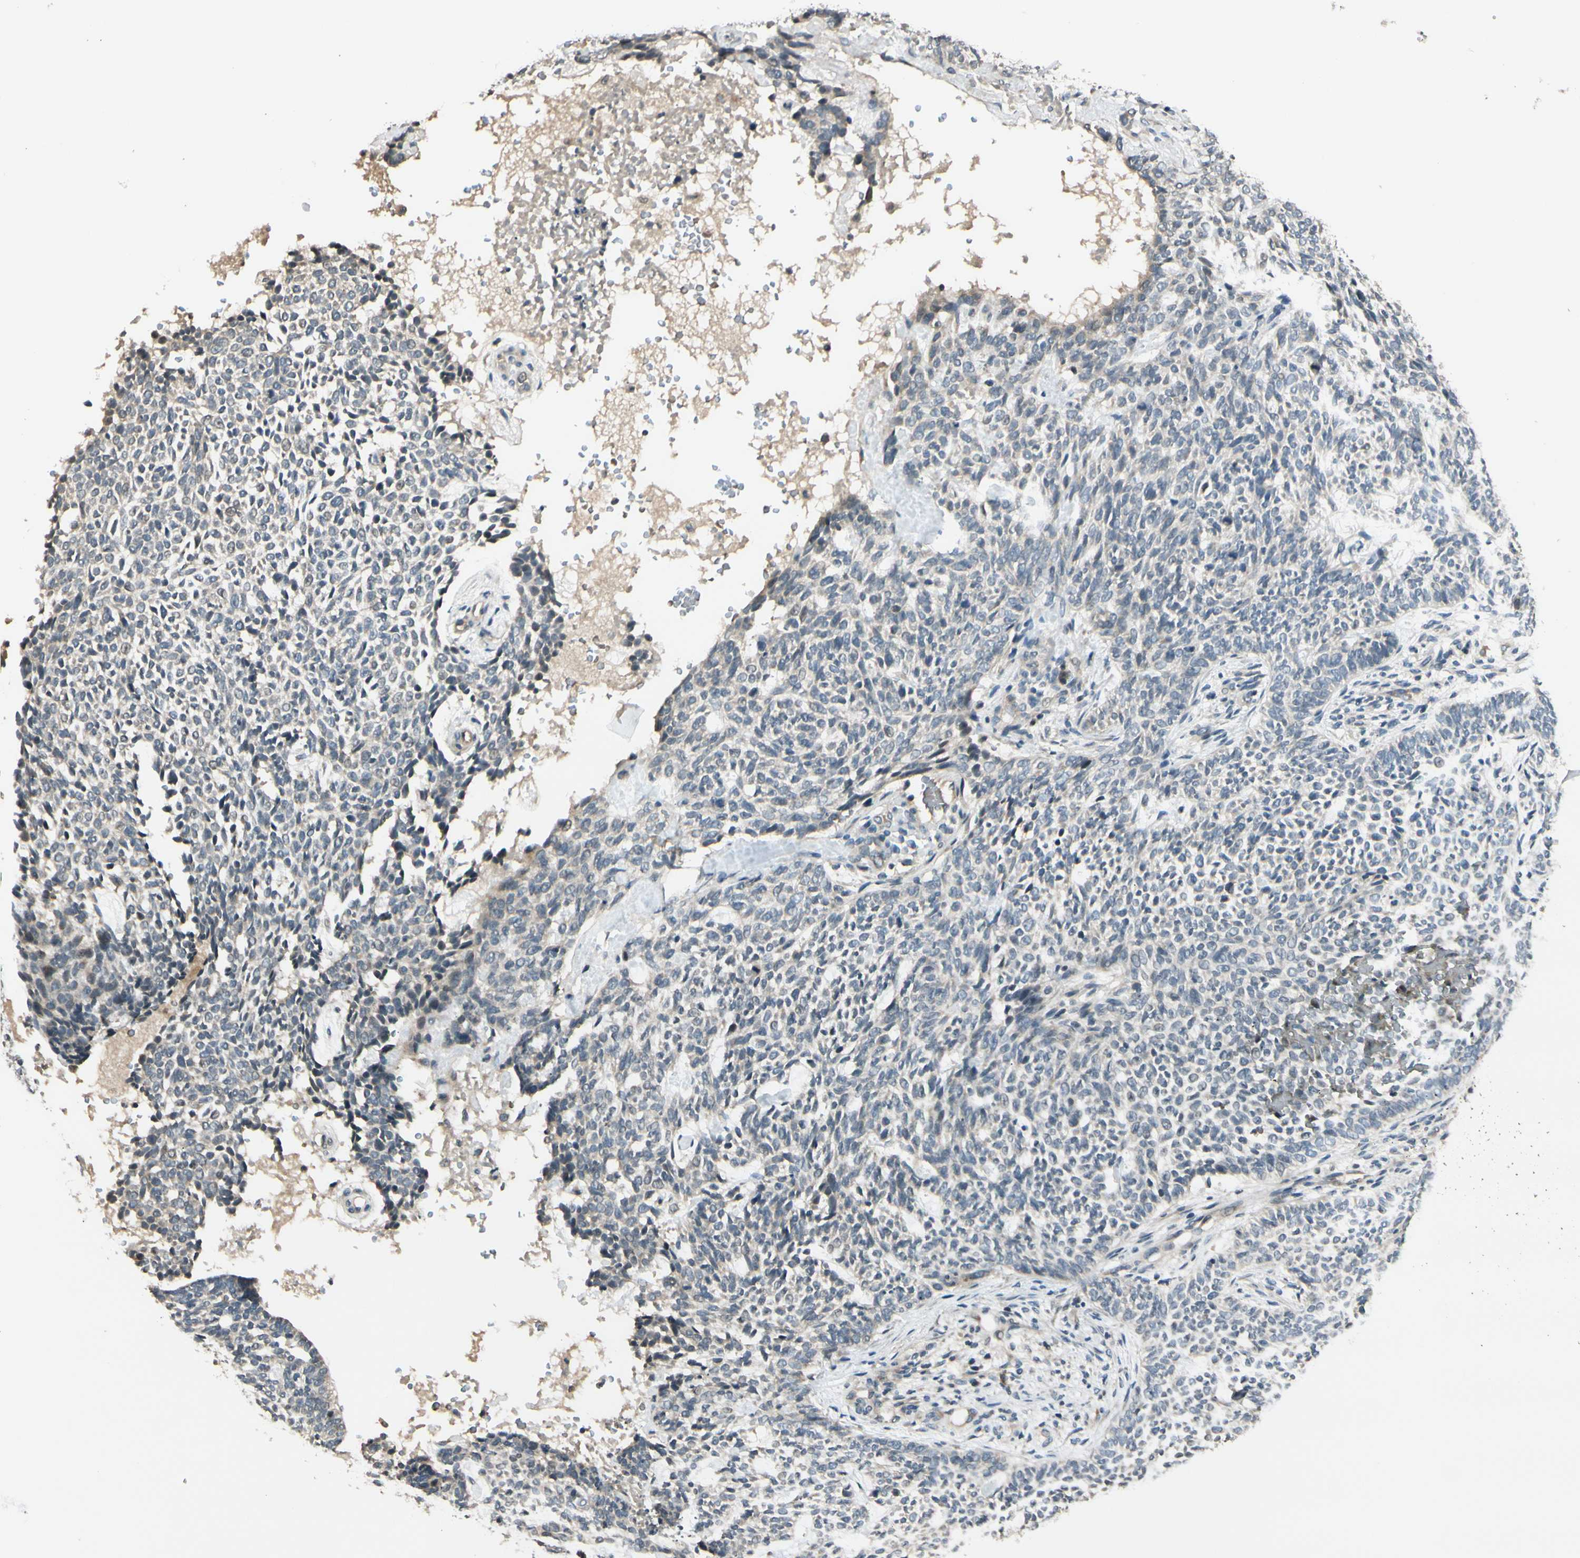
{"staining": {"intensity": "negative", "quantity": "none", "location": "none"}, "tissue": "skin cancer", "cell_type": "Tumor cells", "image_type": "cancer", "snomed": [{"axis": "morphology", "description": "Basal cell carcinoma"}, {"axis": "topography", "description": "Skin"}], "caption": "Immunohistochemistry micrograph of basal cell carcinoma (skin) stained for a protein (brown), which demonstrates no expression in tumor cells. (DAB immunohistochemistry (IHC), high magnification).", "gene": "FGF10", "patient": {"sex": "male", "age": 87}}